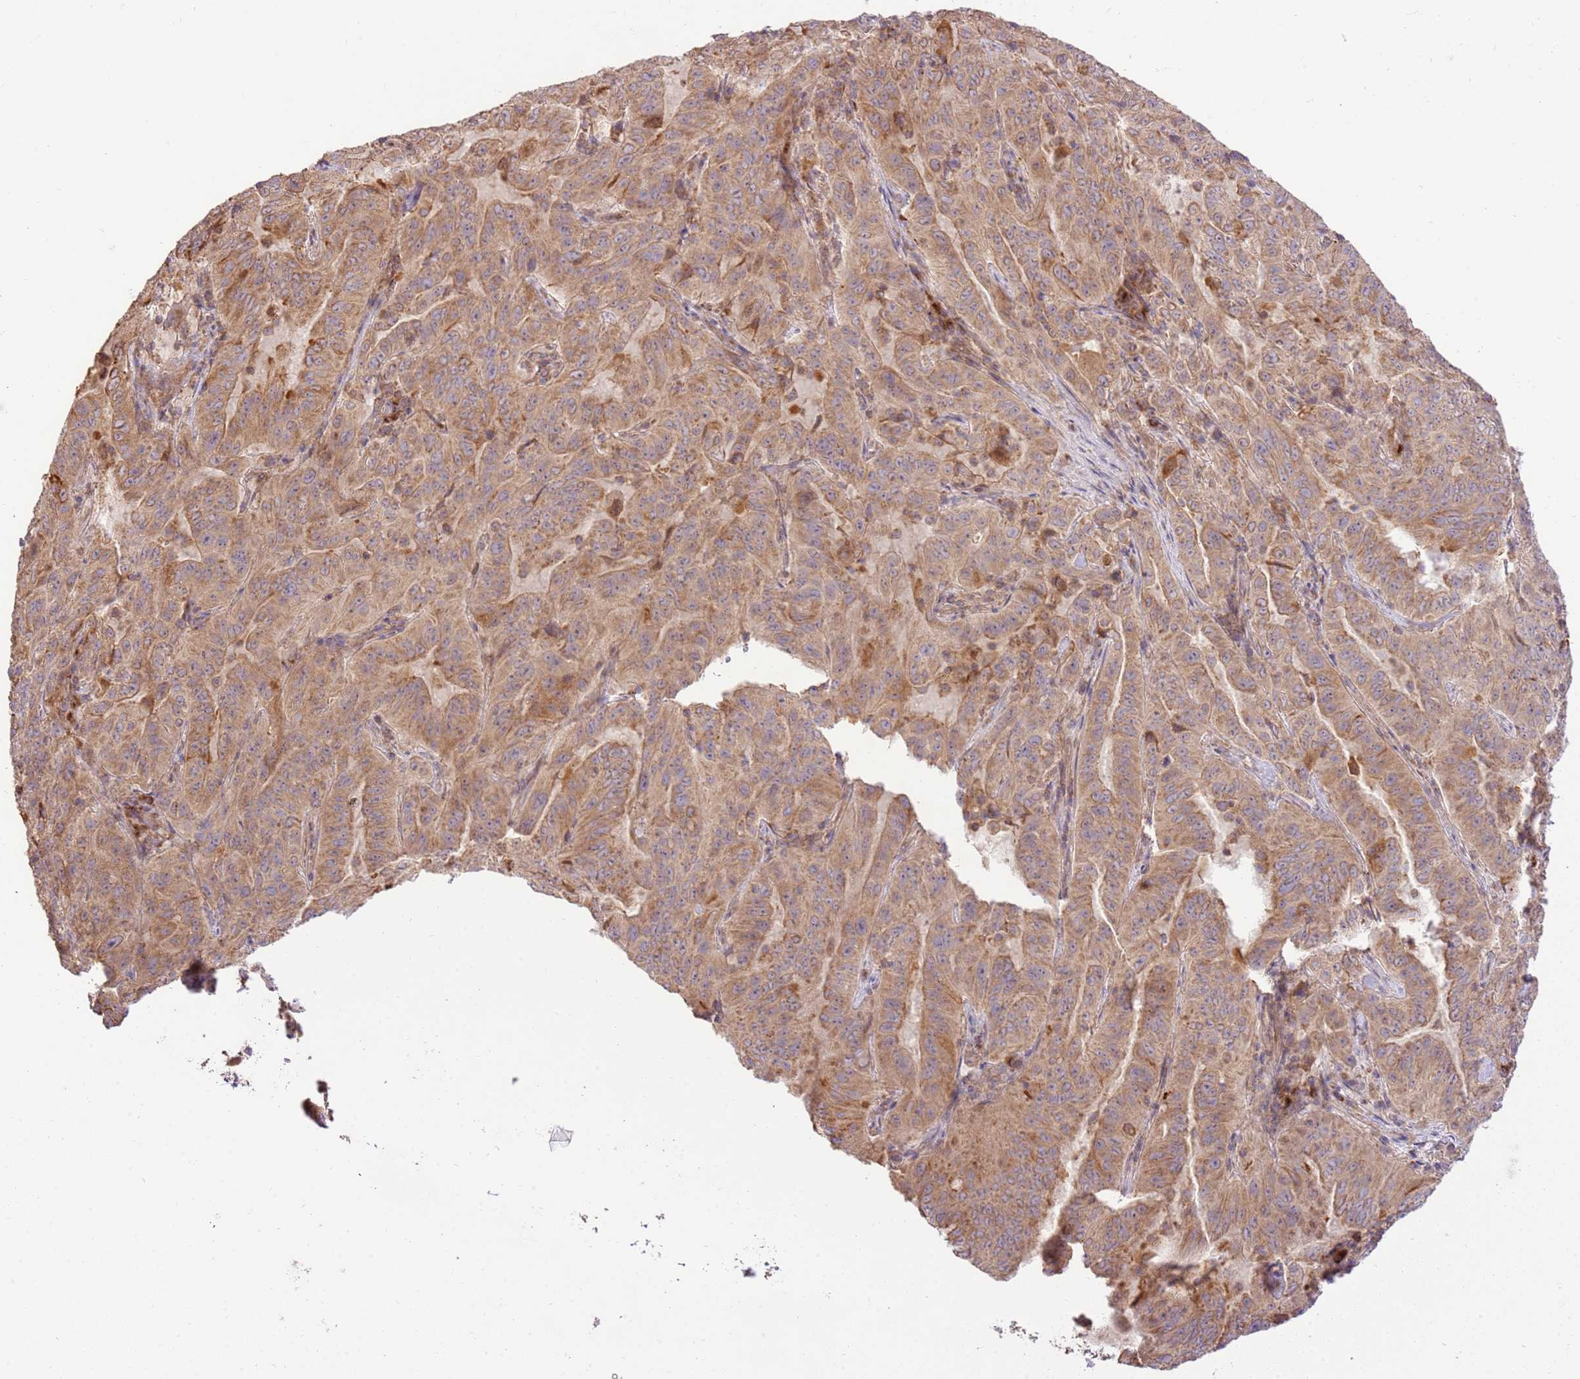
{"staining": {"intensity": "moderate", "quantity": ">75%", "location": "cytoplasmic/membranous"}, "tissue": "pancreatic cancer", "cell_type": "Tumor cells", "image_type": "cancer", "snomed": [{"axis": "morphology", "description": "Adenocarcinoma, NOS"}, {"axis": "topography", "description": "Pancreas"}], "caption": "An image of human pancreatic cancer (adenocarcinoma) stained for a protein shows moderate cytoplasmic/membranous brown staining in tumor cells. (DAB (3,3'-diaminobenzidine) IHC, brown staining for protein, blue staining for nuclei).", "gene": "SPATA2L", "patient": {"sex": "male", "age": 63}}